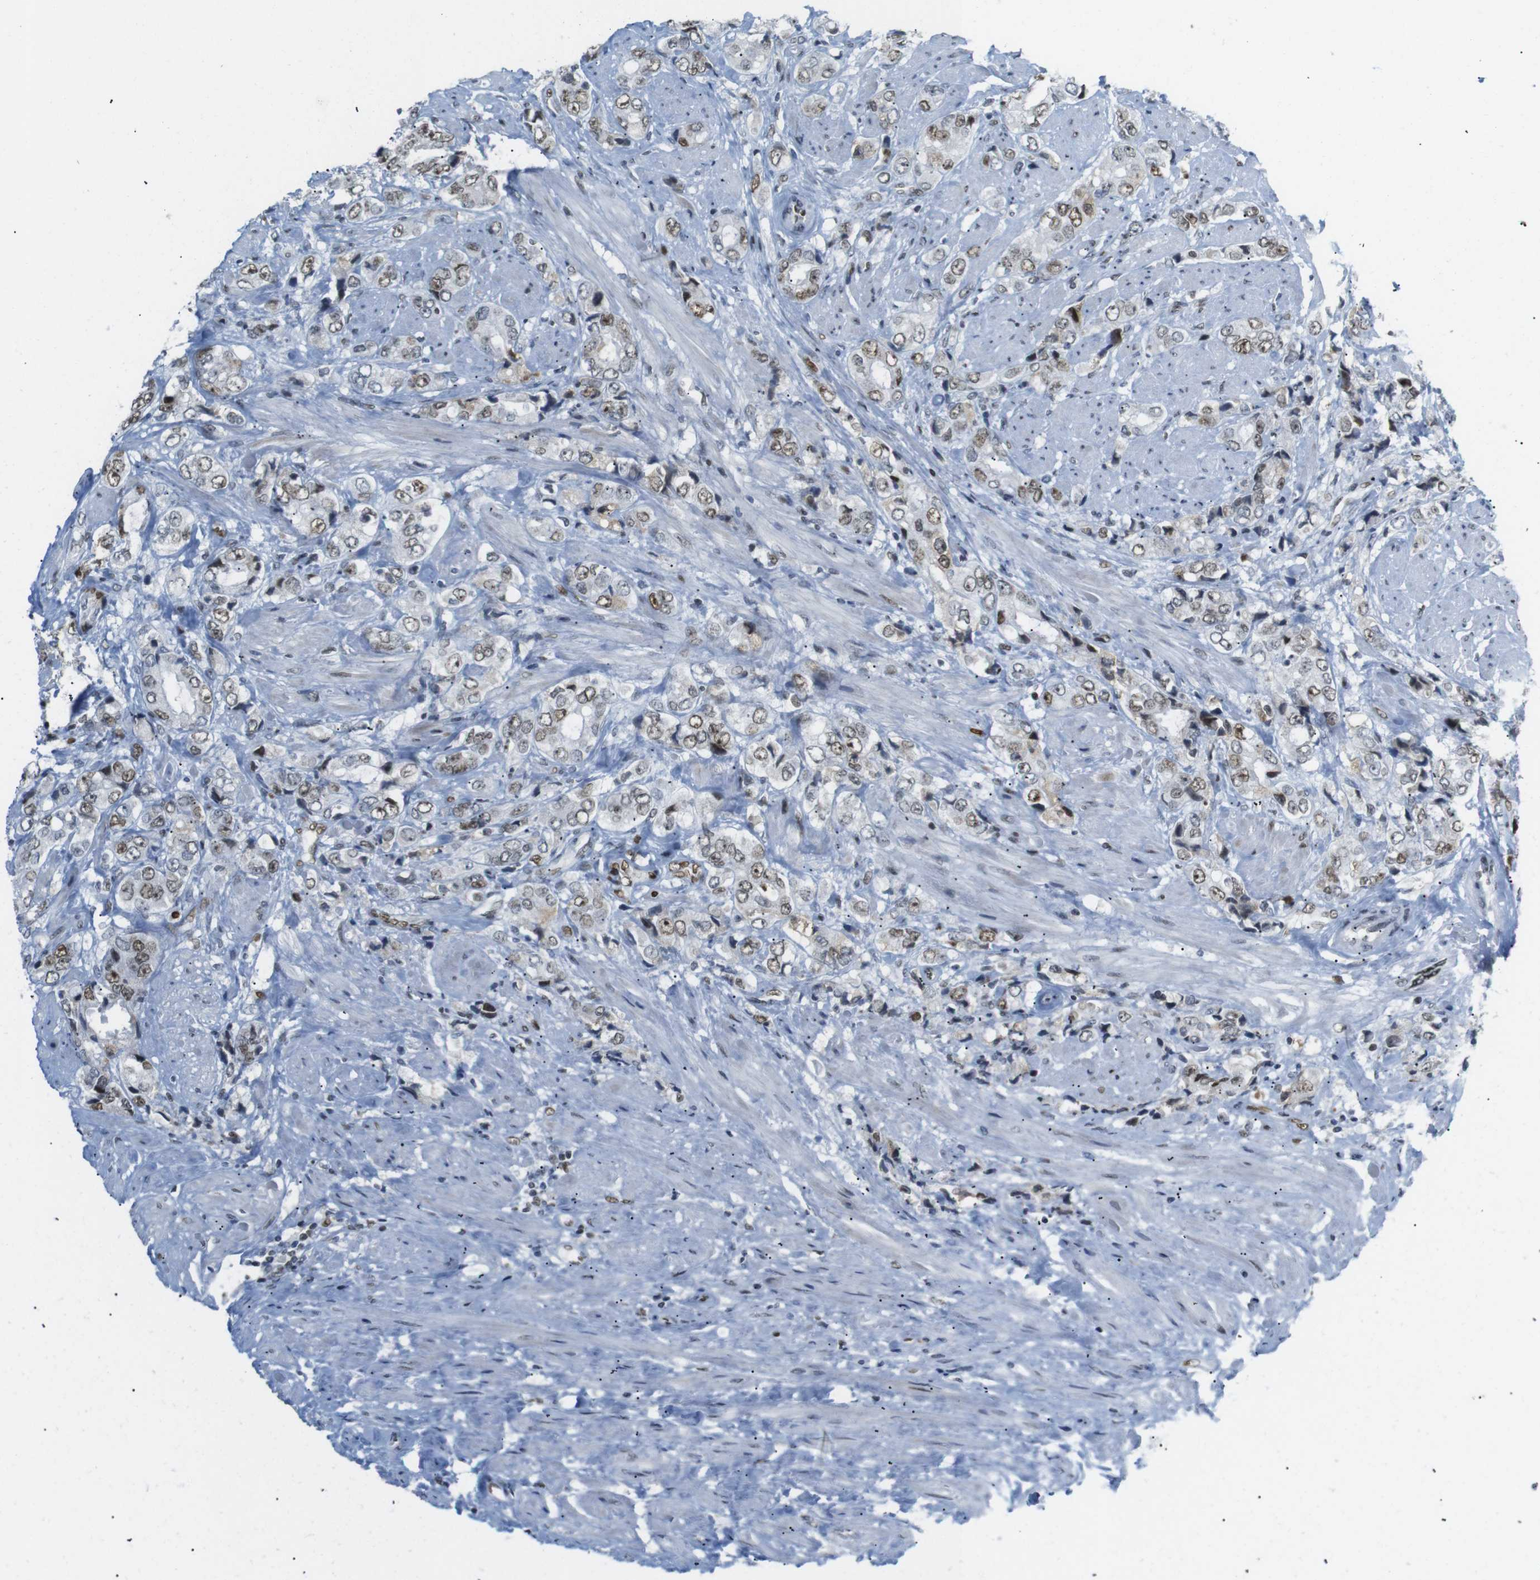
{"staining": {"intensity": "weak", "quantity": ">75%", "location": "nuclear"}, "tissue": "prostate cancer", "cell_type": "Tumor cells", "image_type": "cancer", "snomed": [{"axis": "morphology", "description": "Adenocarcinoma, High grade"}, {"axis": "topography", "description": "Prostate"}], "caption": "This histopathology image exhibits IHC staining of prostate high-grade adenocarcinoma, with low weak nuclear positivity in about >75% of tumor cells.", "gene": "RIOX2", "patient": {"sex": "male", "age": 61}}